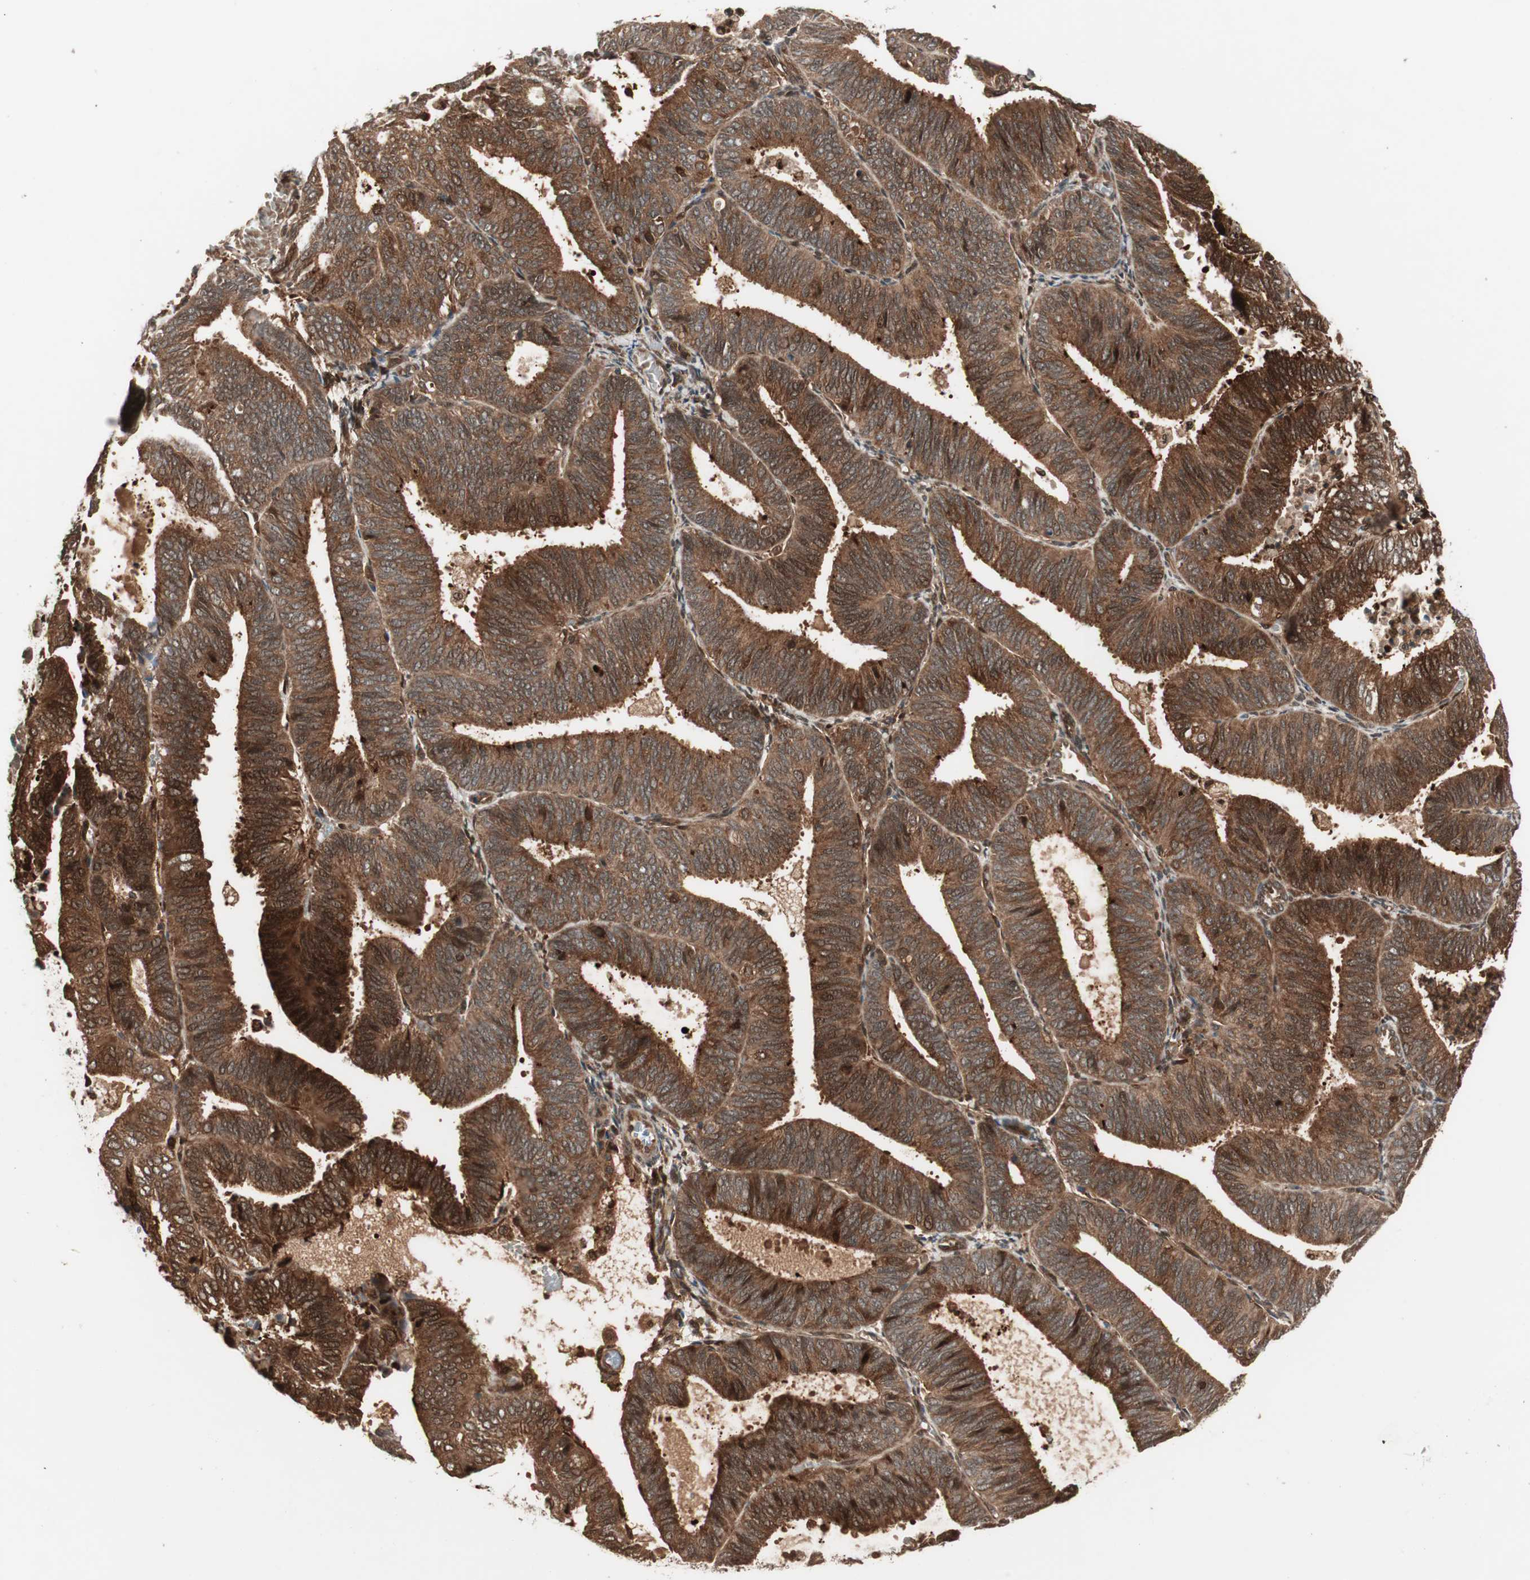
{"staining": {"intensity": "strong", "quantity": ">75%", "location": "cytoplasmic/membranous,nuclear"}, "tissue": "endometrial cancer", "cell_type": "Tumor cells", "image_type": "cancer", "snomed": [{"axis": "morphology", "description": "Adenocarcinoma, NOS"}, {"axis": "topography", "description": "Uterus"}], "caption": "An IHC histopathology image of neoplastic tissue is shown. Protein staining in brown shows strong cytoplasmic/membranous and nuclear positivity in adenocarcinoma (endometrial) within tumor cells.", "gene": "PRKG2", "patient": {"sex": "female", "age": 60}}